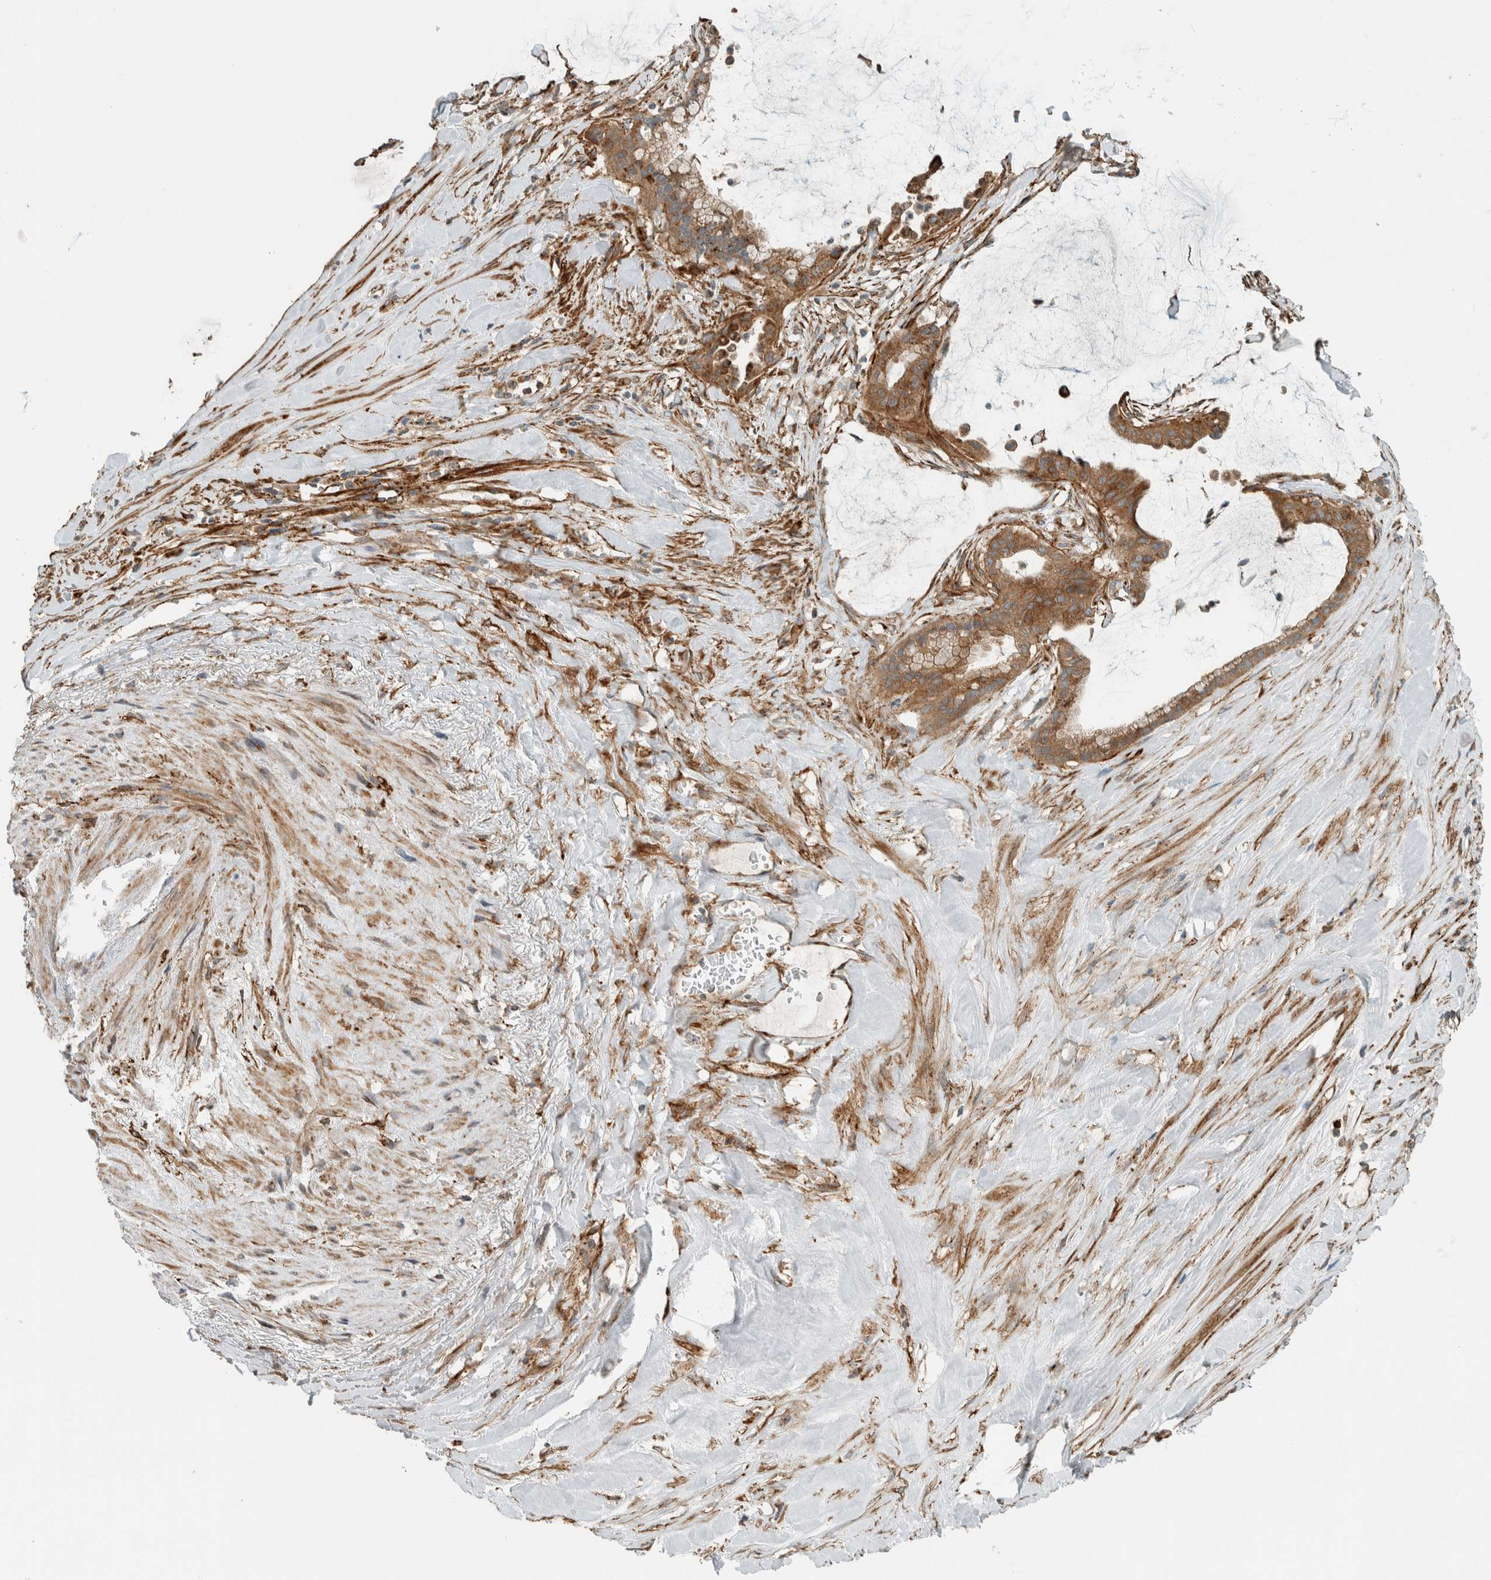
{"staining": {"intensity": "moderate", "quantity": ">75%", "location": "cytoplasmic/membranous"}, "tissue": "pancreatic cancer", "cell_type": "Tumor cells", "image_type": "cancer", "snomed": [{"axis": "morphology", "description": "Adenocarcinoma, NOS"}, {"axis": "topography", "description": "Pancreas"}], "caption": "This is an image of immunohistochemistry (IHC) staining of pancreatic cancer, which shows moderate expression in the cytoplasmic/membranous of tumor cells.", "gene": "EXOC7", "patient": {"sex": "male", "age": 41}}